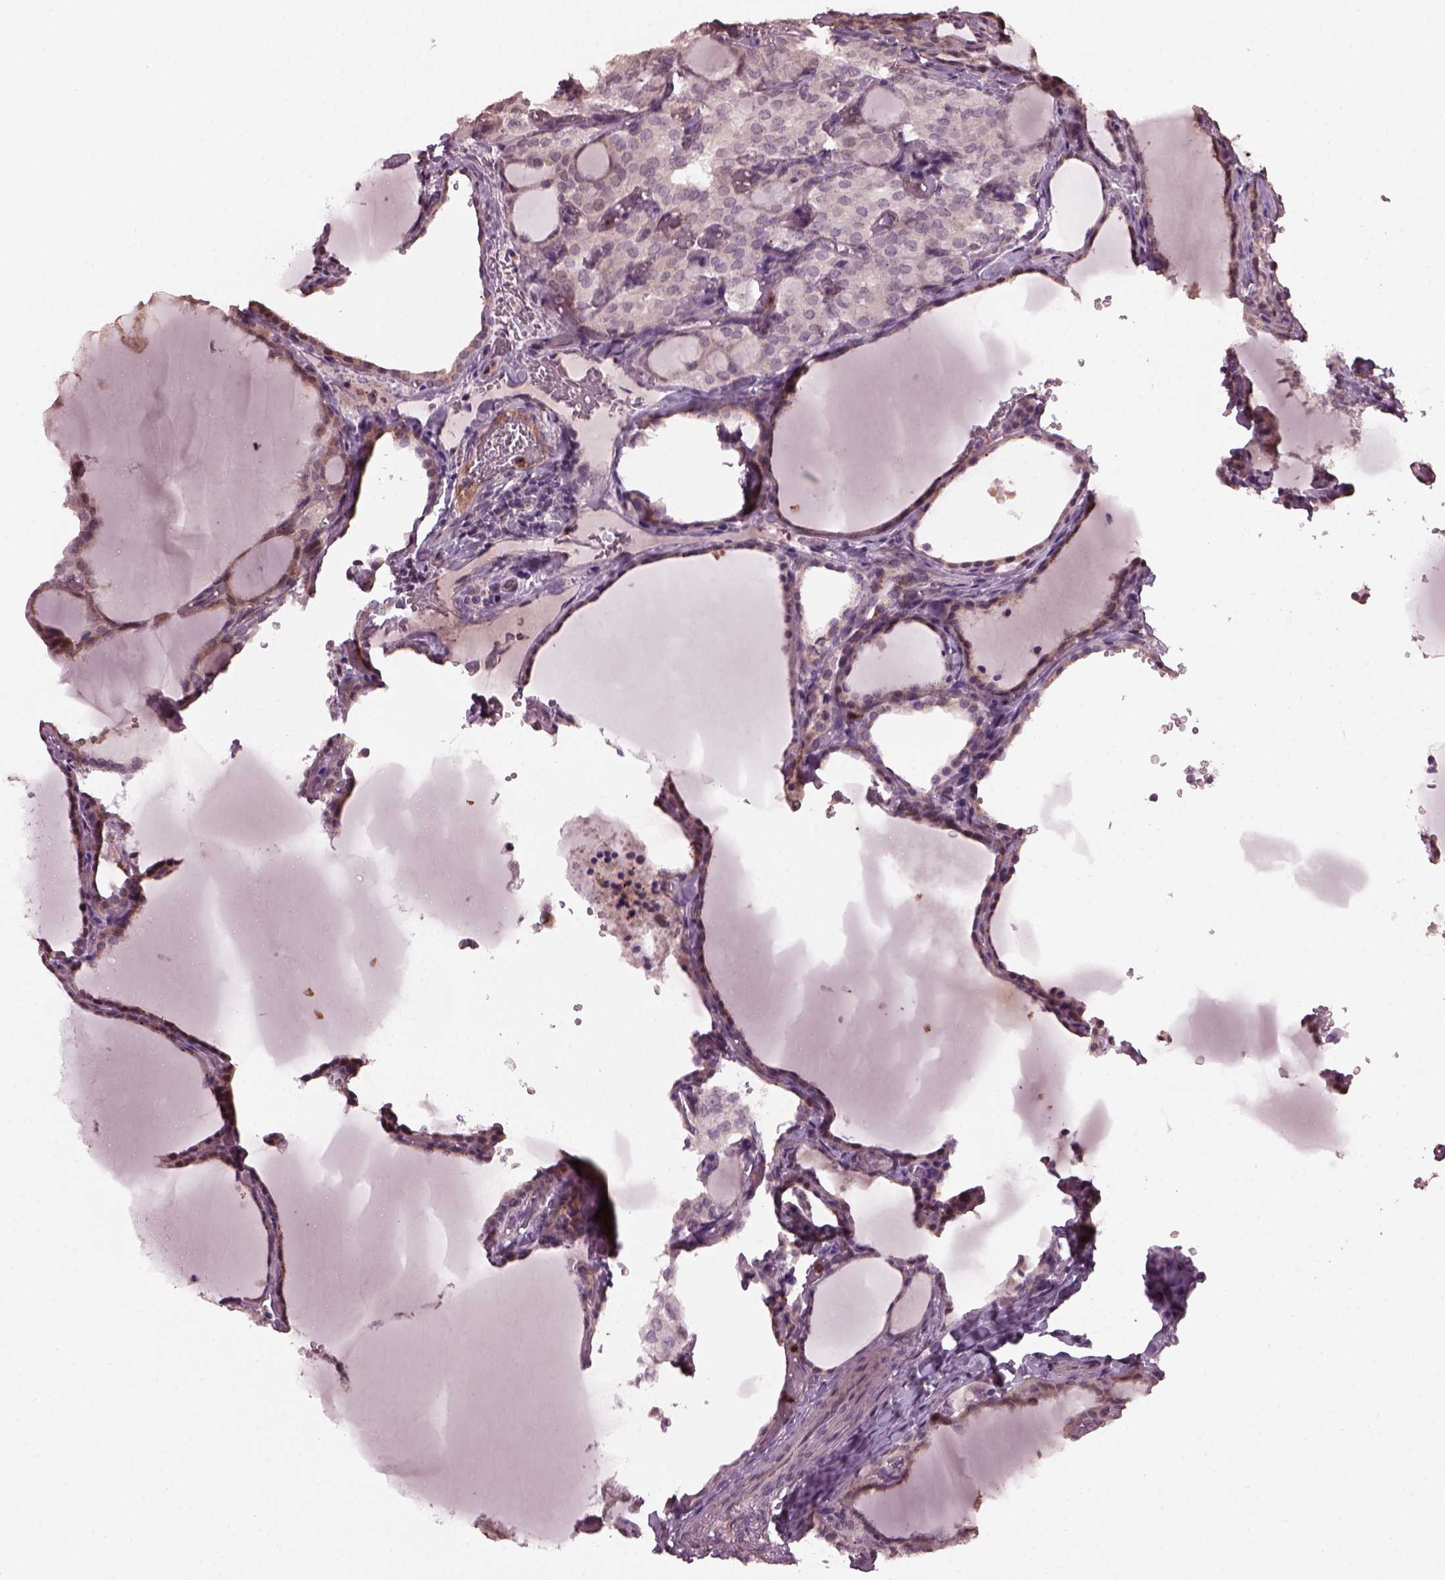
{"staining": {"intensity": "weak", "quantity": "25%-75%", "location": "cytoplasmic/membranous"}, "tissue": "thyroid cancer", "cell_type": "Tumor cells", "image_type": "cancer", "snomed": [{"axis": "morphology", "description": "Papillary adenocarcinoma, NOS"}, {"axis": "topography", "description": "Thyroid gland"}], "caption": "This photomicrograph displays thyroid cancer stained with immunohistochemistry (IHC) to label a protein in brown. The cytoplasmic/membranous of tumor cells show weak positivity for the protein. Nuclei are counter-stained blue.", "gene": "RUFY3", "patient": {"sex": "male", "age": 20}}